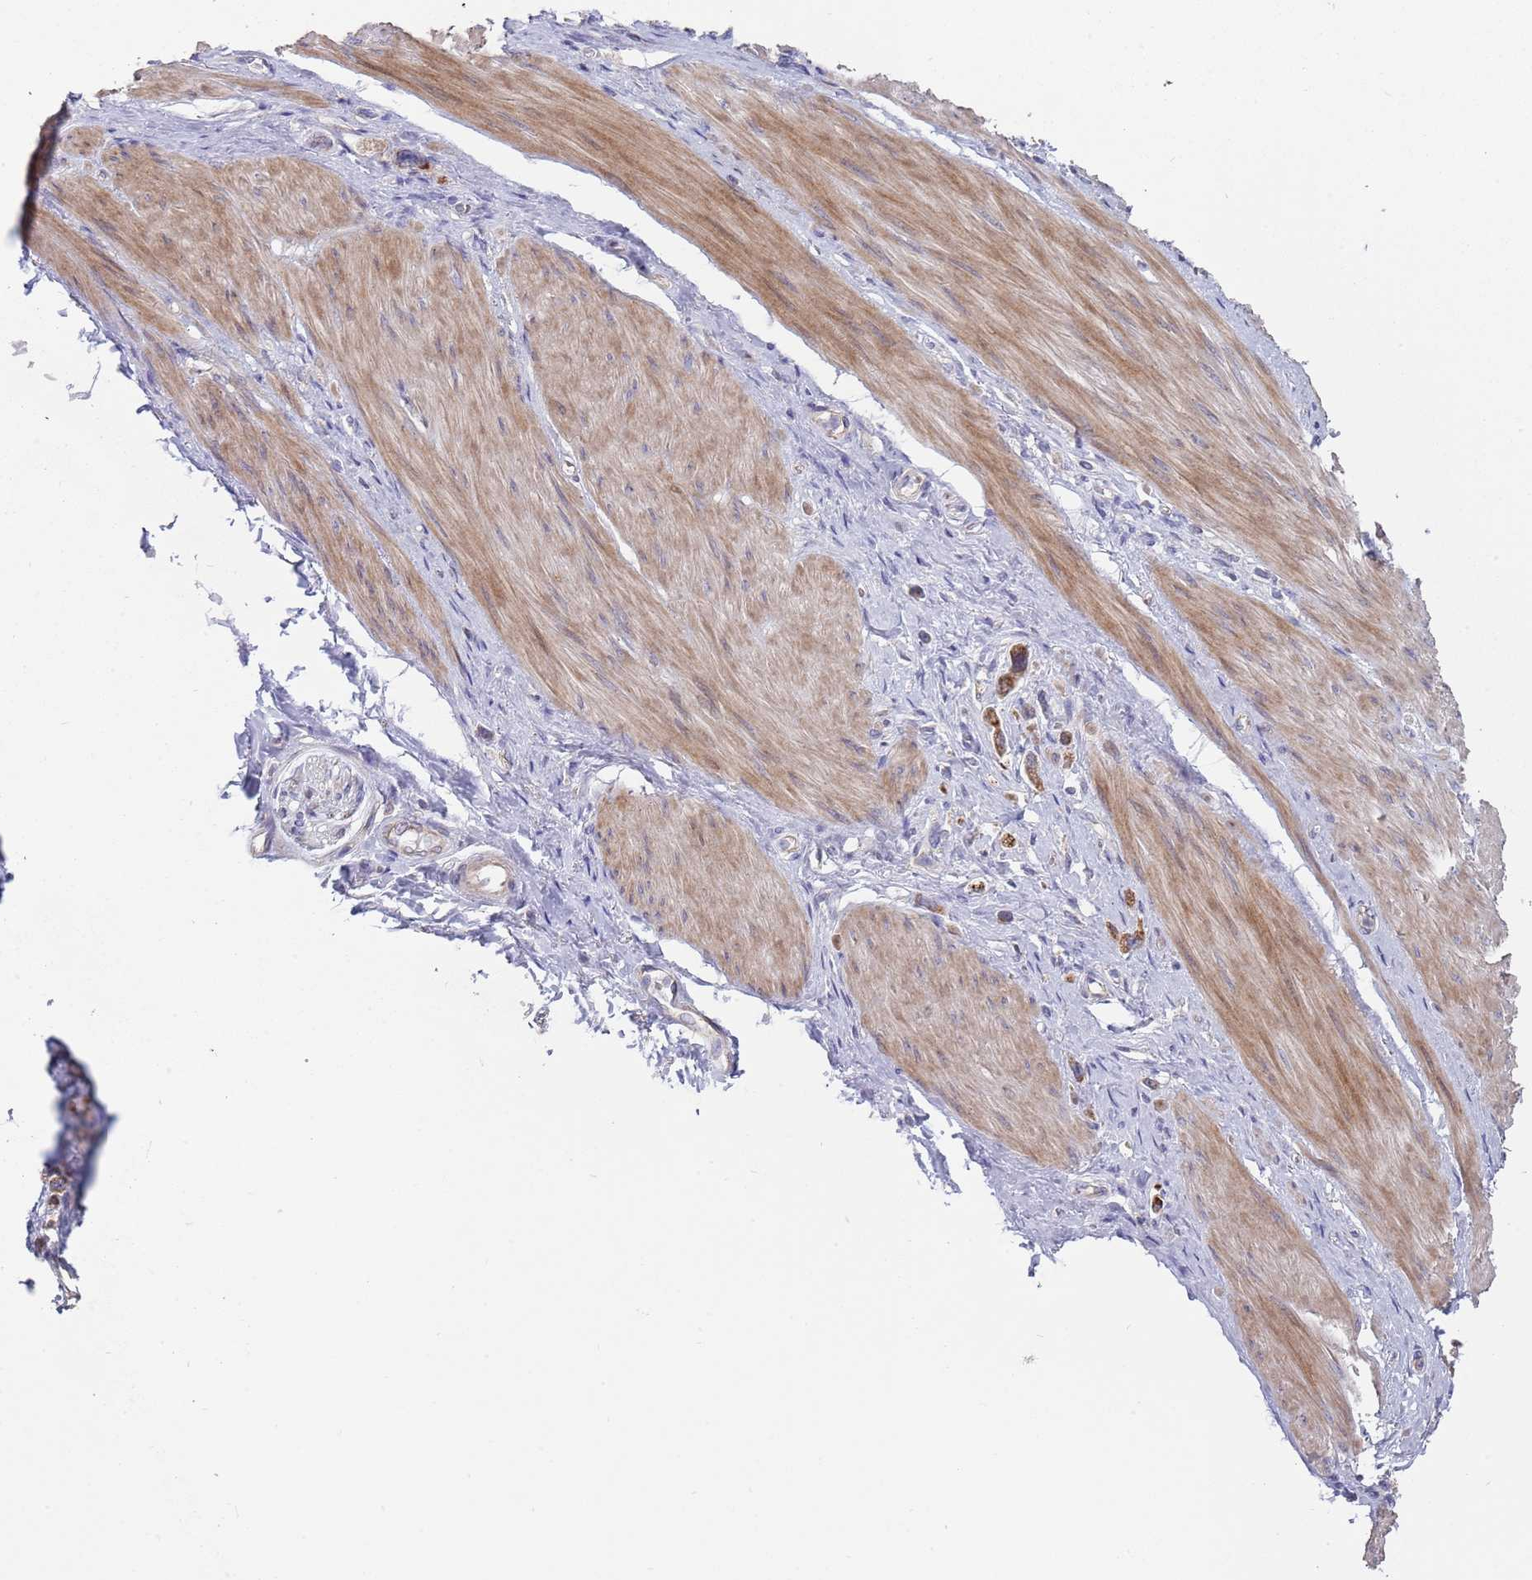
{"staining": {"intensity": "strong", "quantity": ">75%", "location": "cytoplasmic/membranous"}, "tissue": "stomach cancer", "cell_type": "Tumor cells", "image_type": "cancer", "snomed": [{"axis": "morphology", "description": "Adenocarcinoma, NOS"}, {"axis": "topography", "description": "Stomach"}], "caption": "Stomach adenocarcinoma was stained to show a protein in brown. There is high levels of strong cytoplasmic/membranous positivity in about >75% of tumor cells.", "gene": "ABCC10", "patient": {"sex": "female", "age": 65}}